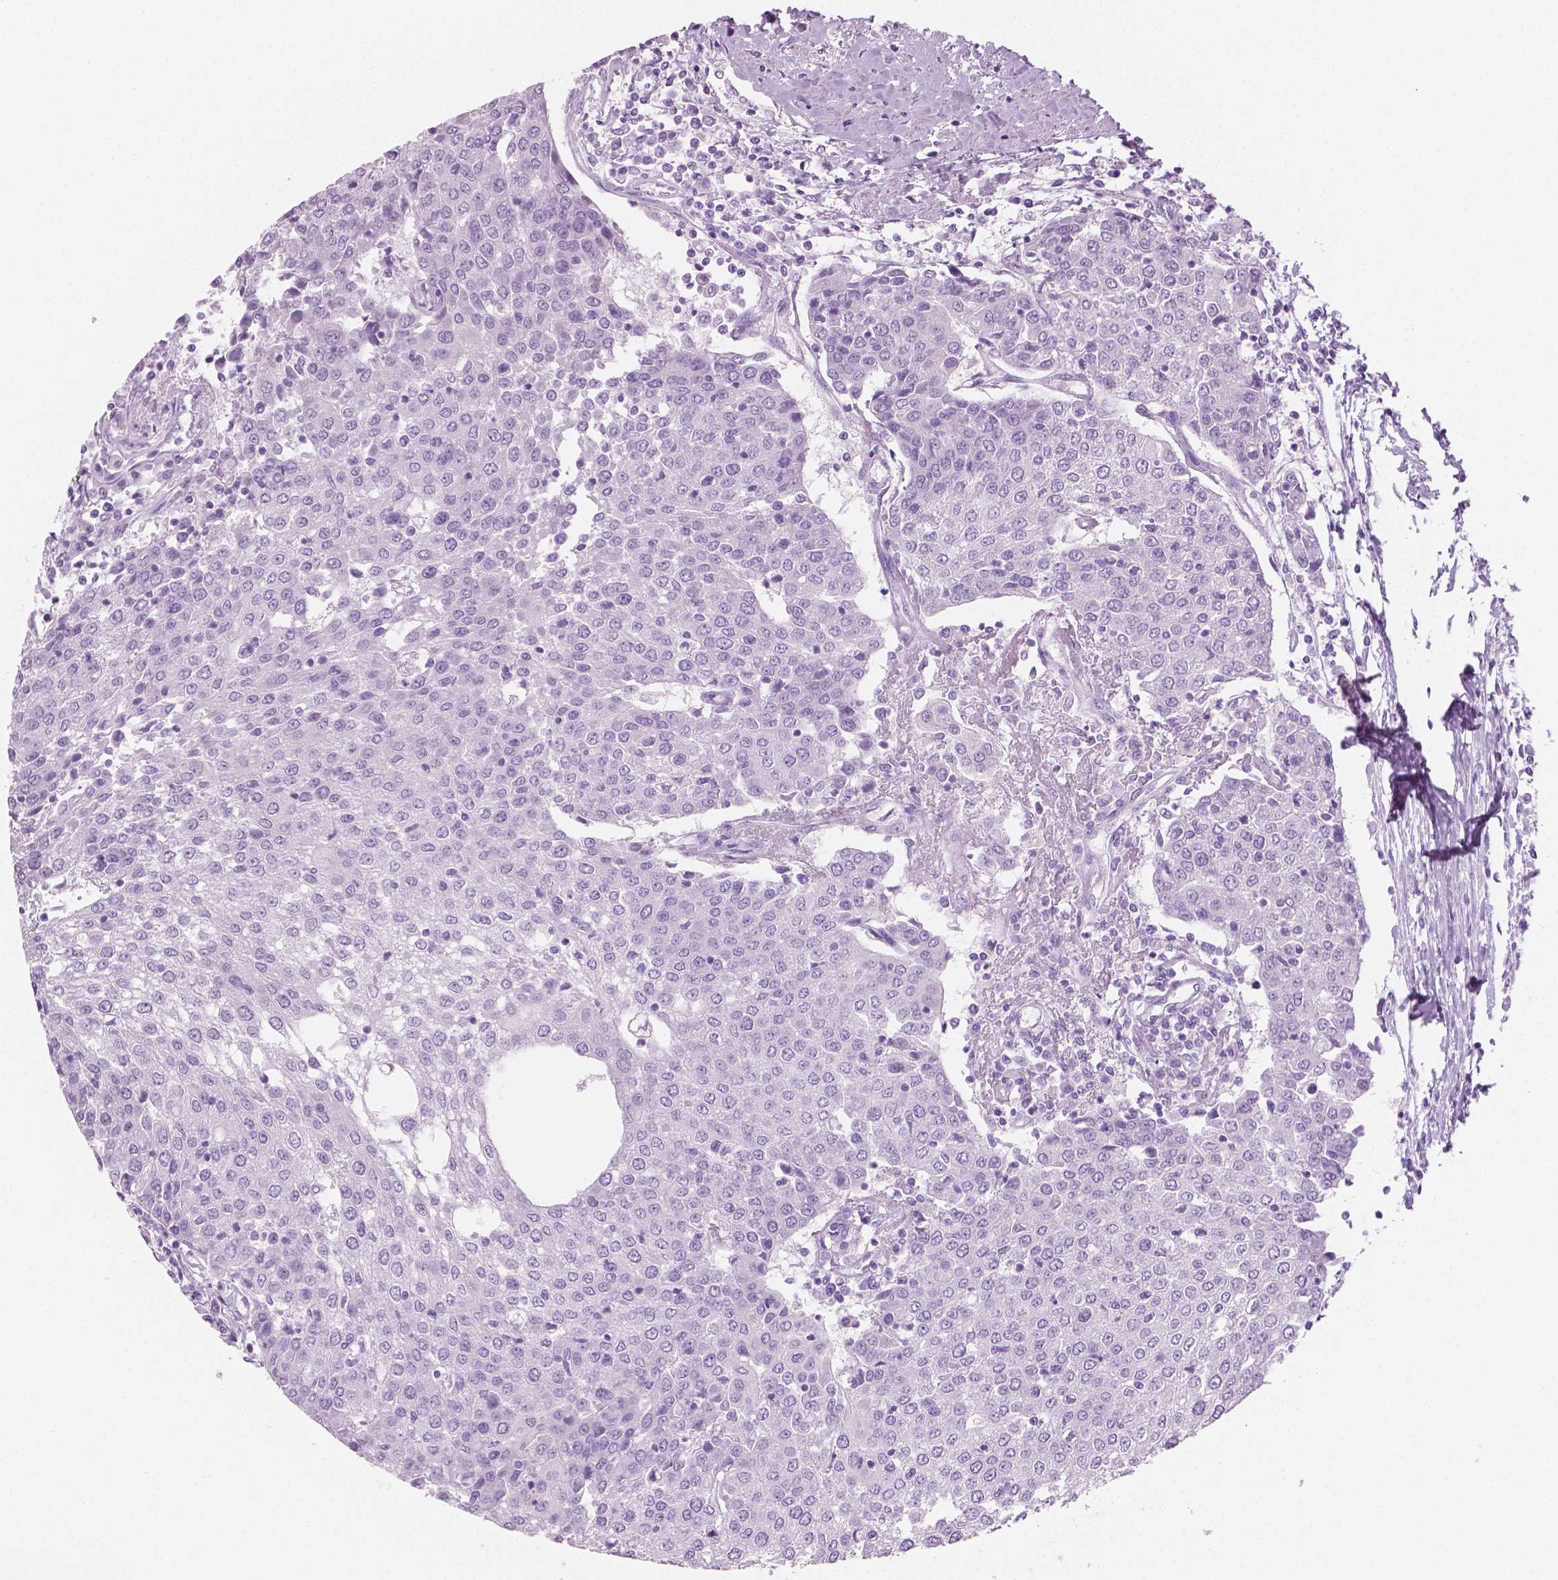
{"staining": {"intensity": "negative", "quantity": "none", "location": "none"}, "tissue": "urothelial cancer", "cell_type": "Tumor cells", "image_type": "cancer", "snomed": [{"axis": "morphology", "description": "Urothelial carcinoma, High grade"}, {"axis": "topography", "description": "Urinary bladder"}], "caption": "This is an IHC micrograph of human urothelial cancer. There is no staining in tumor cells.", "gene": "PLIN4", "patient": {"sex": "female", "age": 85}}